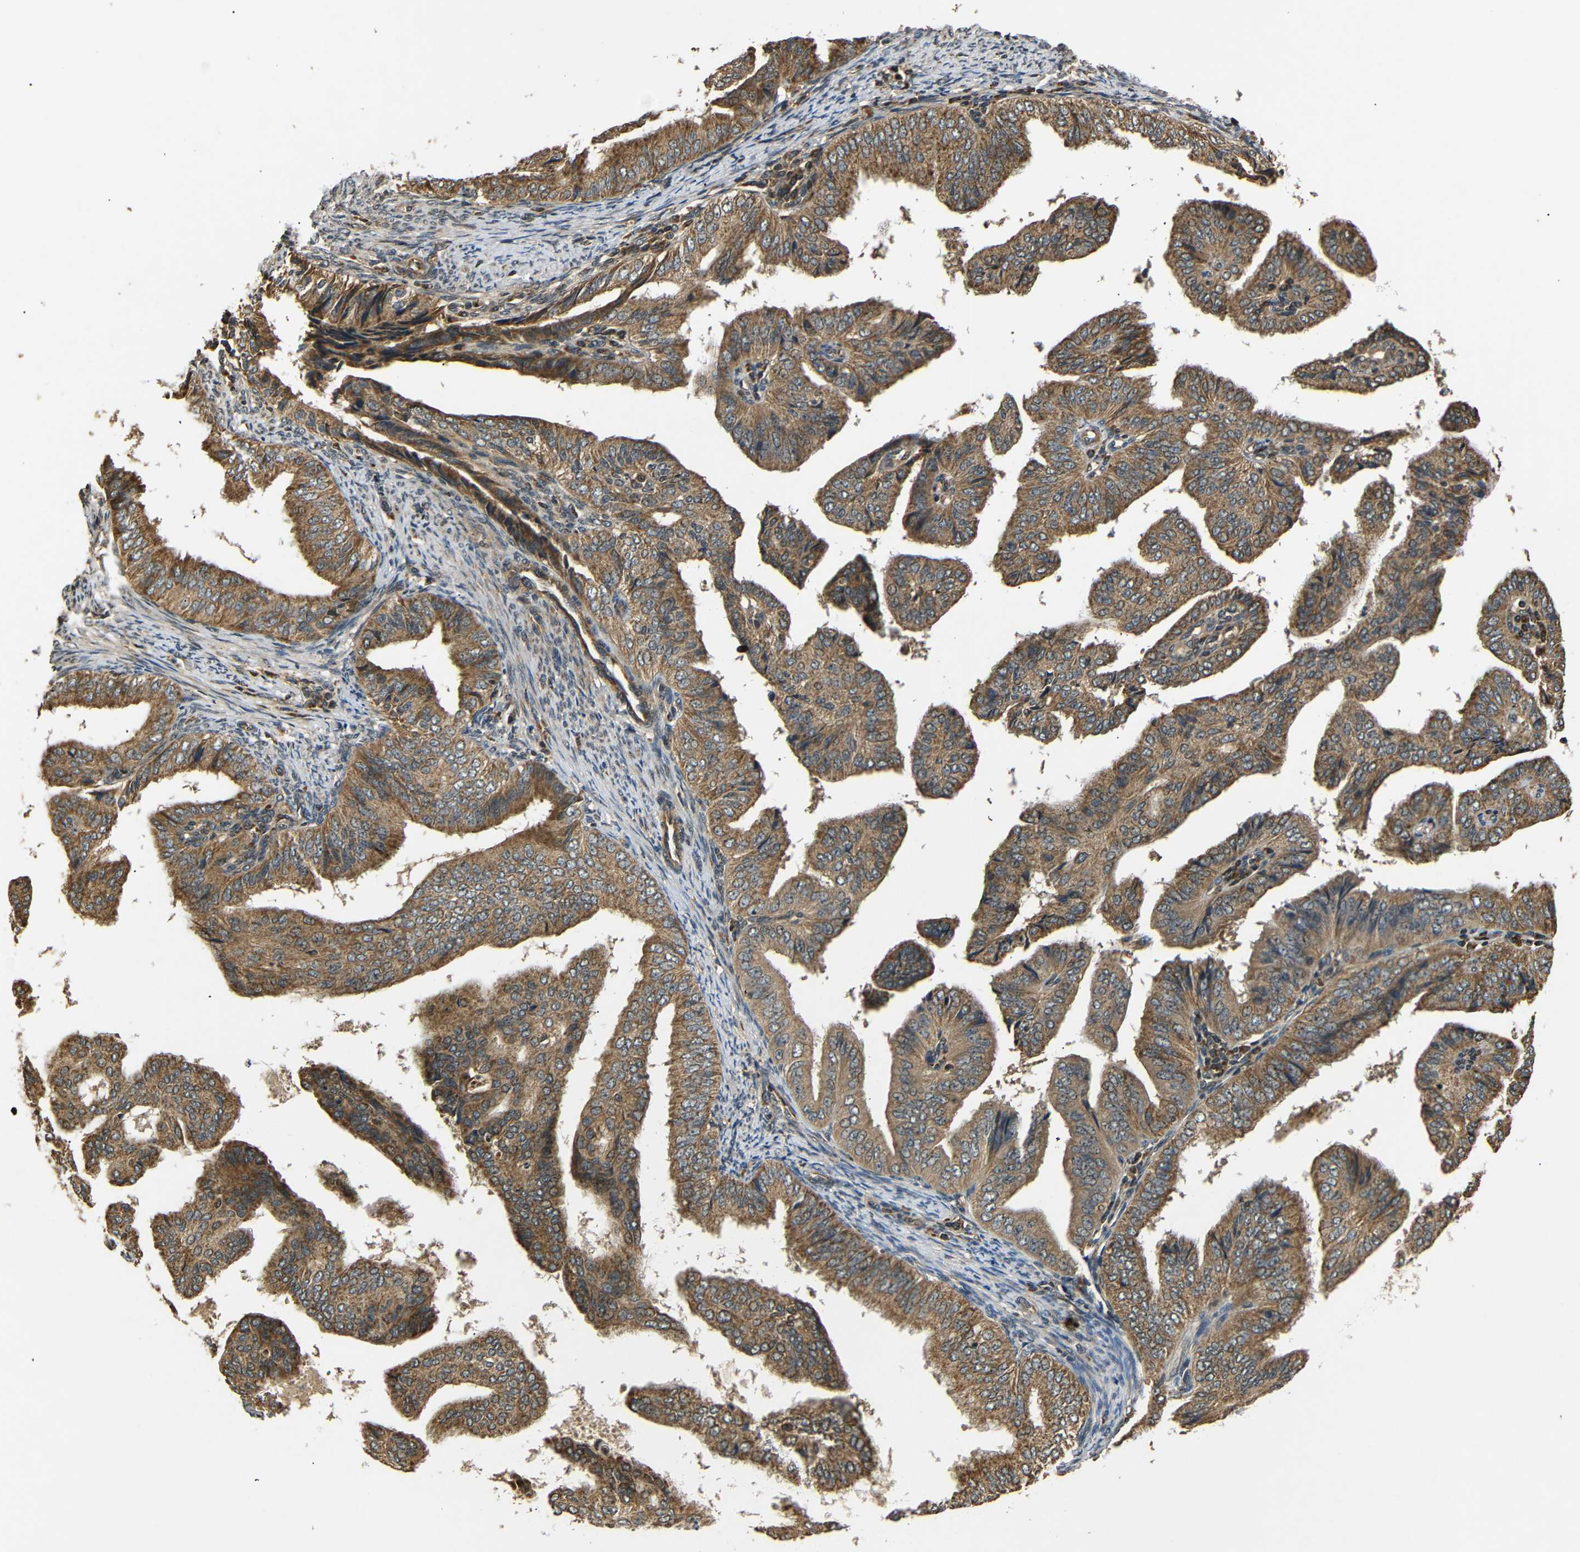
{"staining": {"intensity": "moderate", "quantity": ">75%", "location": "cytoplasmic/membranous"}, "tissue": "endometrial cancer", "cell_type": "Tumor cells", "image_type": "cancer", "snomed": [{"axis": "morphology", "description": "Adenocarcinoma, NOS"}, {"axis": "topography", "description": "Endometrium"}], "caption": "Adenocarcinoma (endometrial) stained with DAB immunohistochemistry exhibits medium levels of moderate cytoplasmic/membranous staining in about >75% of tumor cells.", "gene": "TANK", "patient": {"sex": "female", "age": 58}}